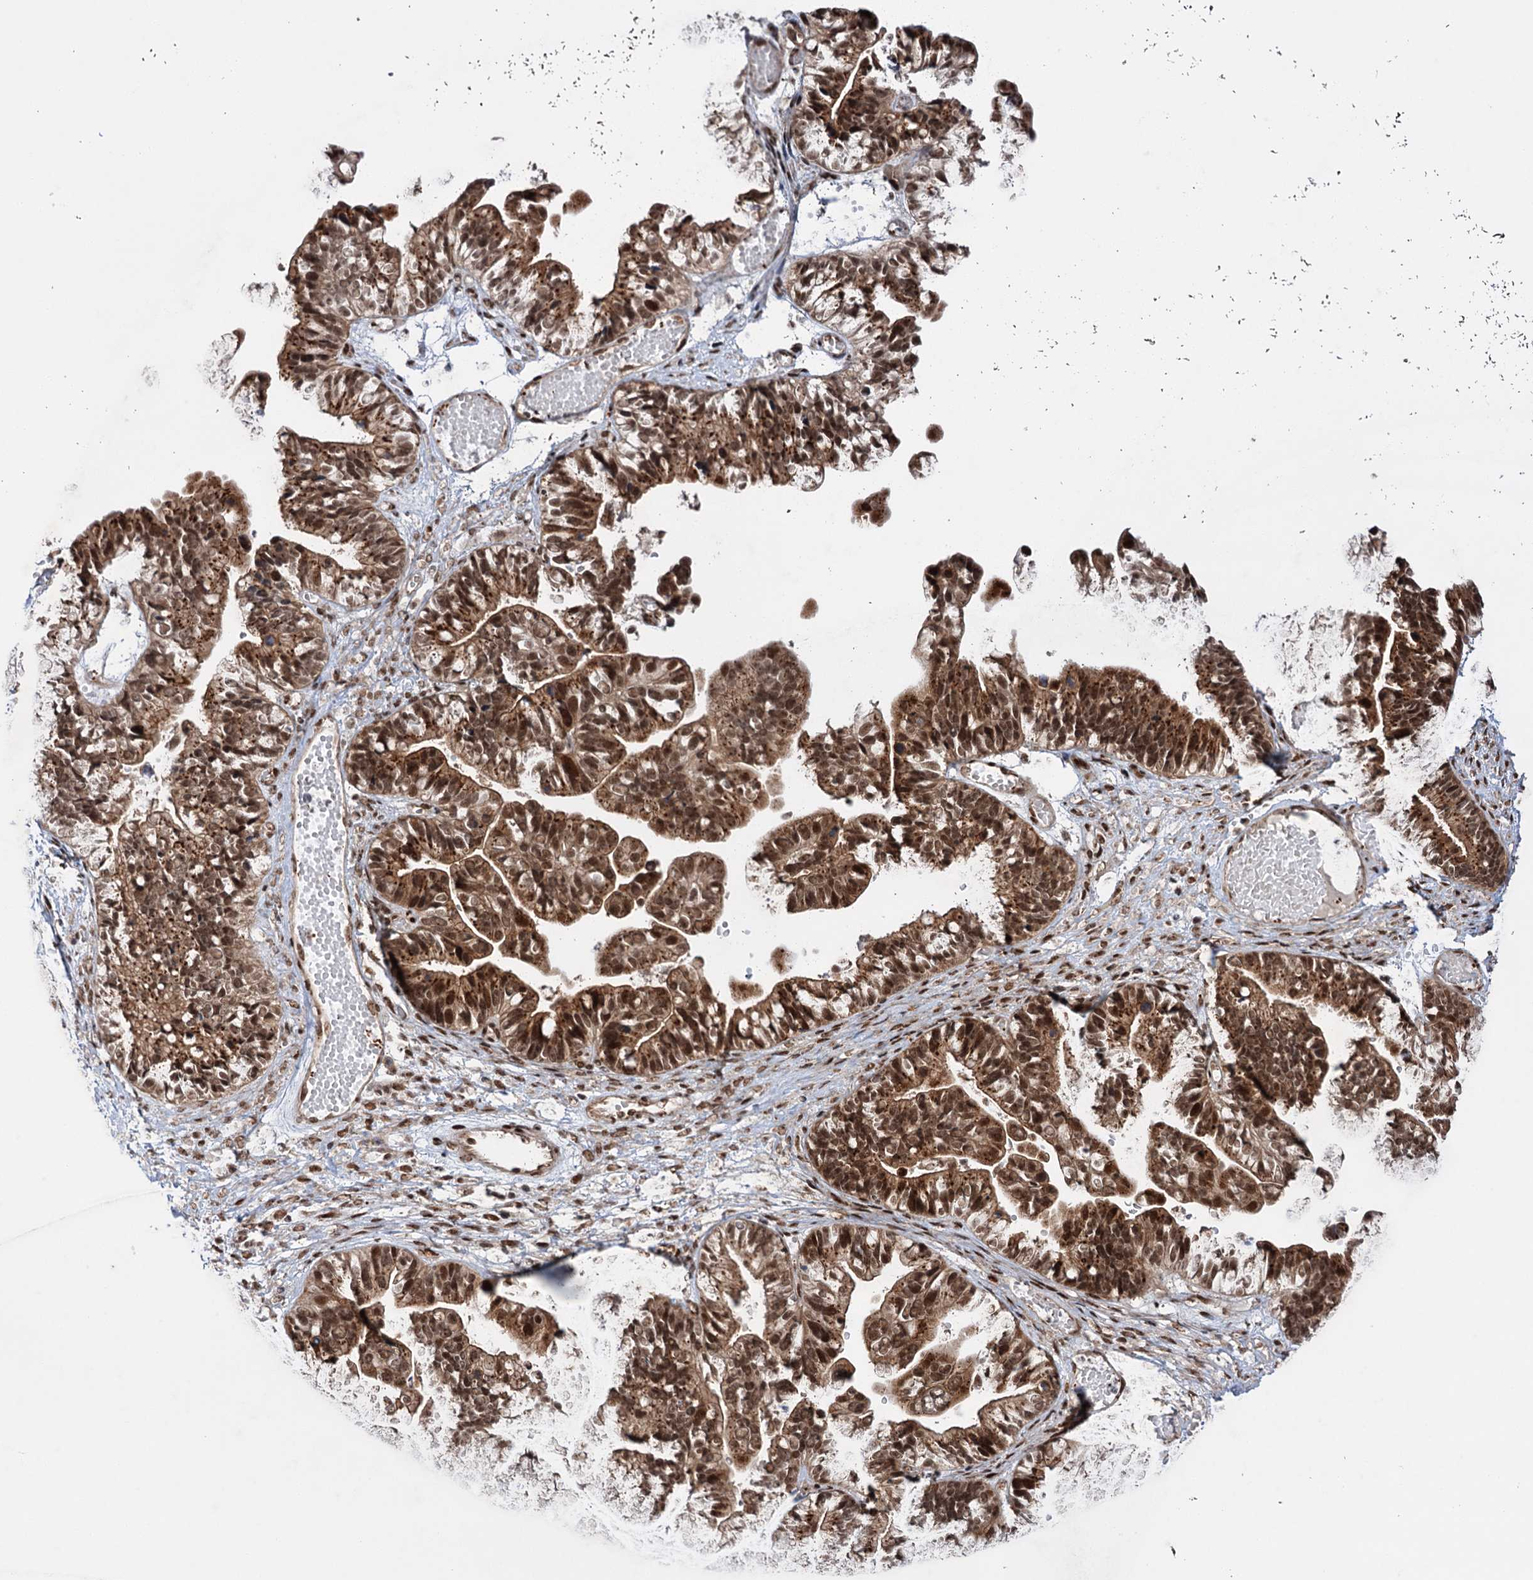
{"staining": {"intensity": "strong", "quantity": ">75%", "location": "cytoplasmic/membranous,nuclear"}, "tissue": "ovarian cancer", "cell_type": "Tumor cells", "image_type": "cancer", "snomed": [{"axis": "morphology", "description": "Cystadenocarcinoma, serous, NOS"}, {"axis": "topography", "description": "Ovary"}], "caption": "Protein analysis of ovarian cancer (serous cystadenocarcinoma) tissue reveals strong cytoplasmic/membranous and nuclear positivity in approximately >75% of tumor cells.", "gene": "MAML1", "patient": {"sex": "female", "age": 56}}